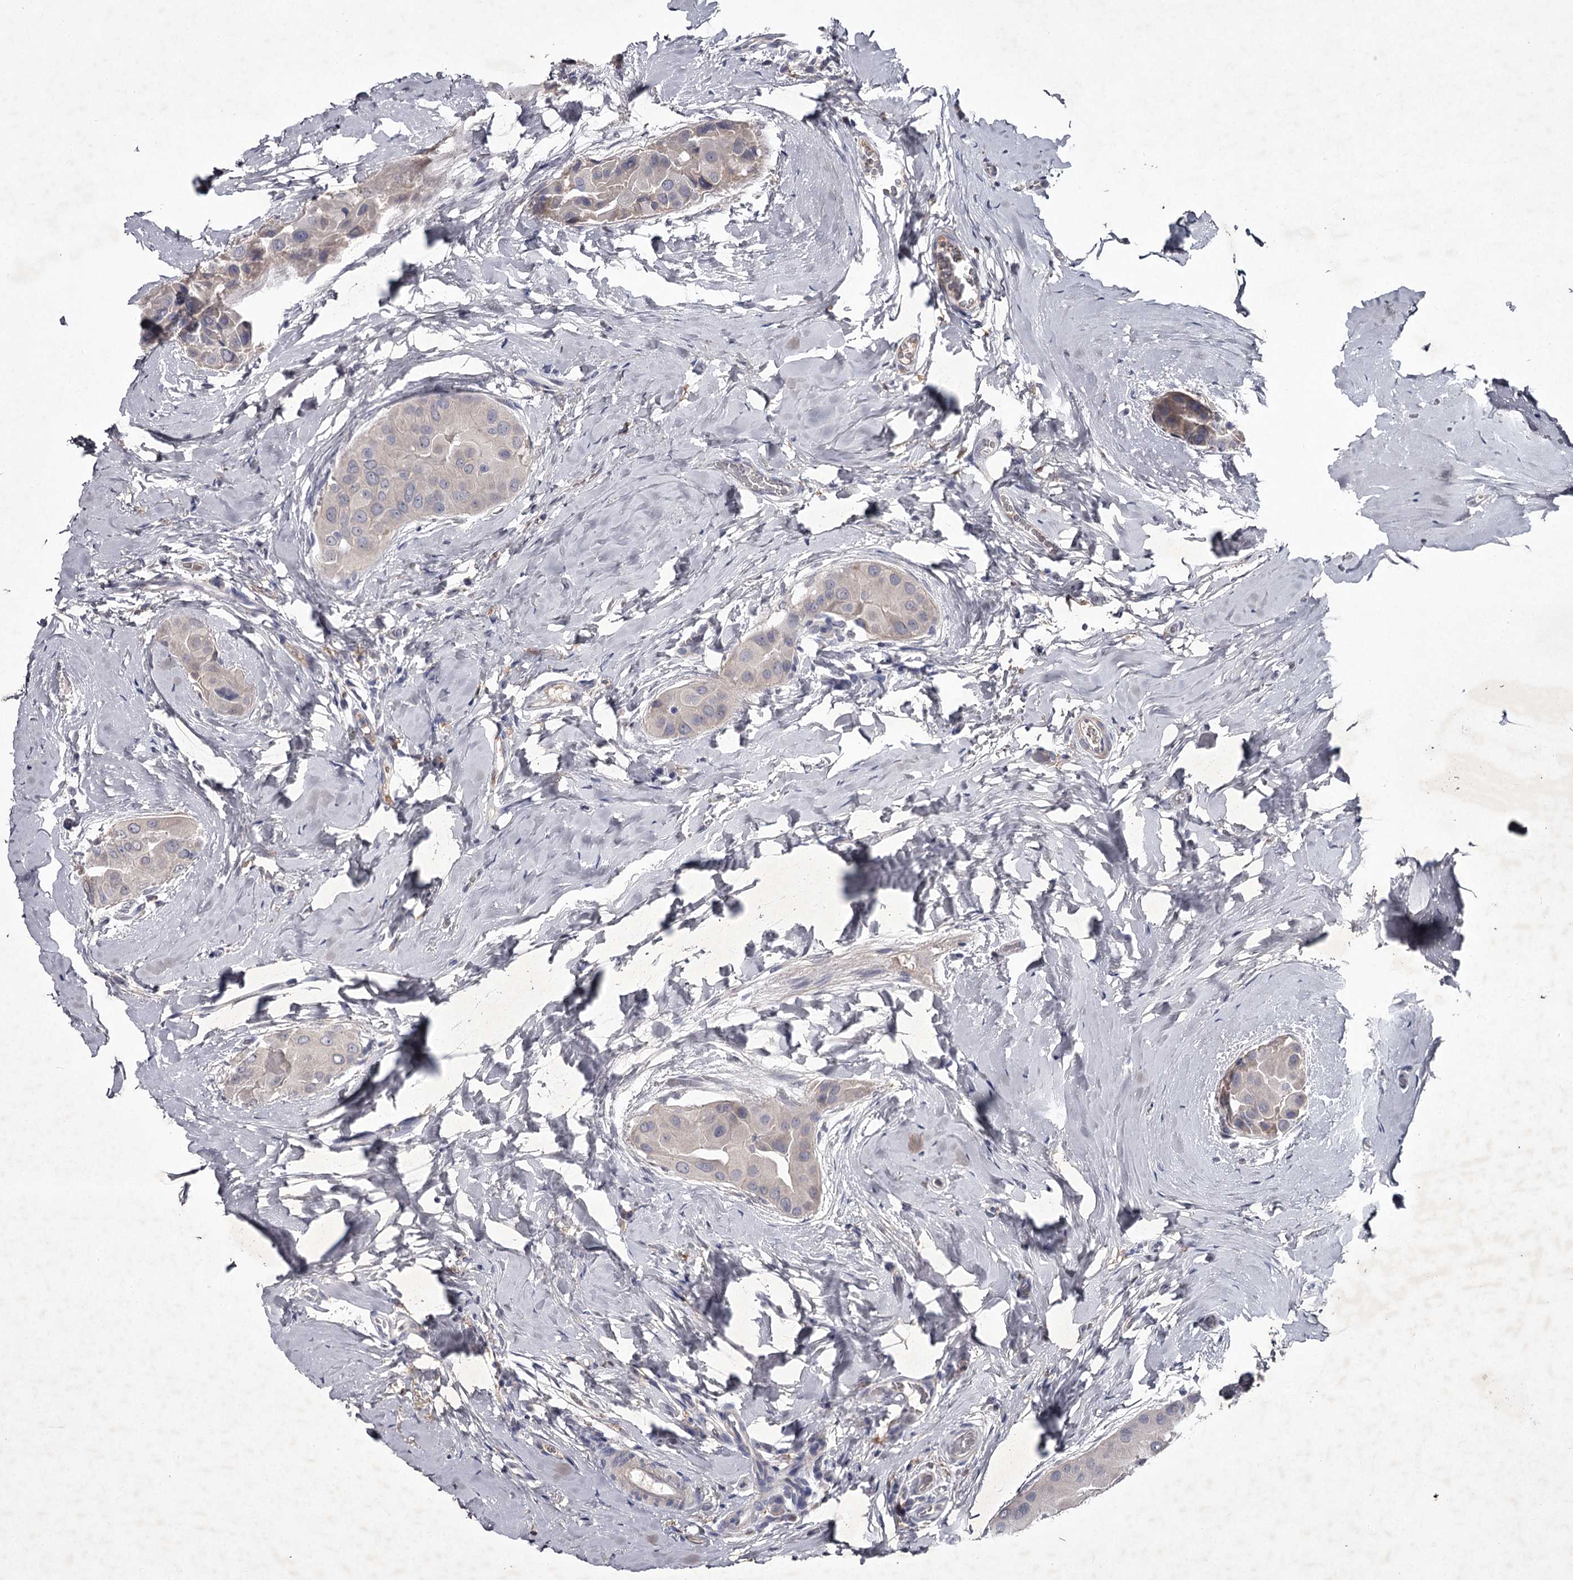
{"staining": {"intensity": "weak", "quantity": "<25%", "location": "cytoplasmic/membranous"}, "tissue": "thyroid cancer", "cell_type": "Tumor cells", "image_type": "cancer", "snomed": [{"axis": "morphology", "description": "Papillary adenocarcinoma, NOS"}, {"axis": "topography", "description": "Thyroid gland"}], "caption": "Papillary adenocarcinoma (thyroid) stained for a protein using IHC shows no expression tumor cells.", "gene": "FDXACB1", "patient": {"sex": "male", "age": 33}}